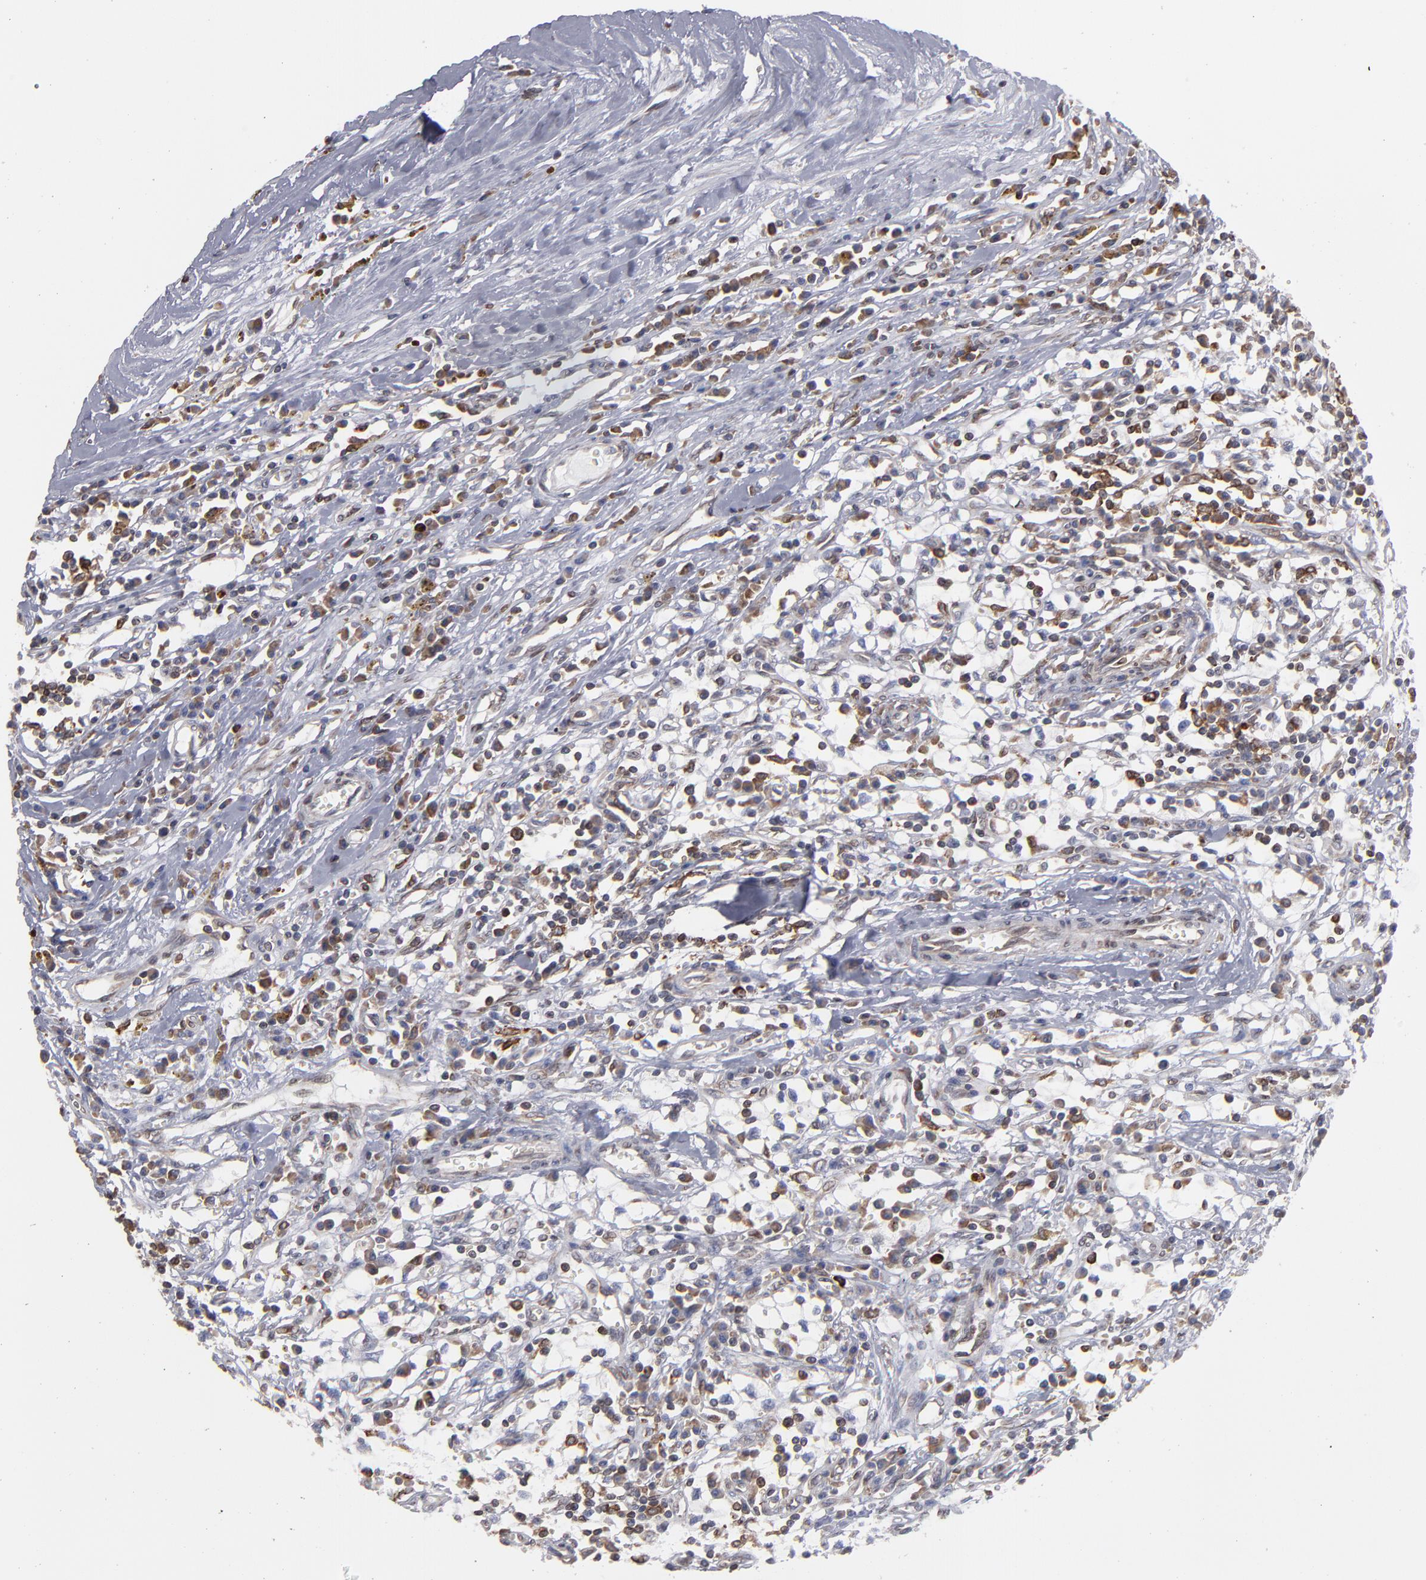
{"staining": {"intensity": "moderate", "quantity": "25%-75%", "location": "cytoplasmic/membranous"}, "tissue": "renal cancer", "cell_type": "Tumor cells", "image_type": "cancer", "snomed": [{"axis": "morphology", "description": "Adenocarcinoma, NOS"}, {"axis": "topography", "description": "Kidney"}], "caption": "A brown stain highlights moderate cytoplasmic/membranous expression of a protein in human renal cancer tumor cells. The staining is performed using DAB brown chromogen to label protein expression. The nuclei are counter-stained blue using hematoxylin.", "gene": "TMX1", "patient": {"sex": "male", "age": 82}}